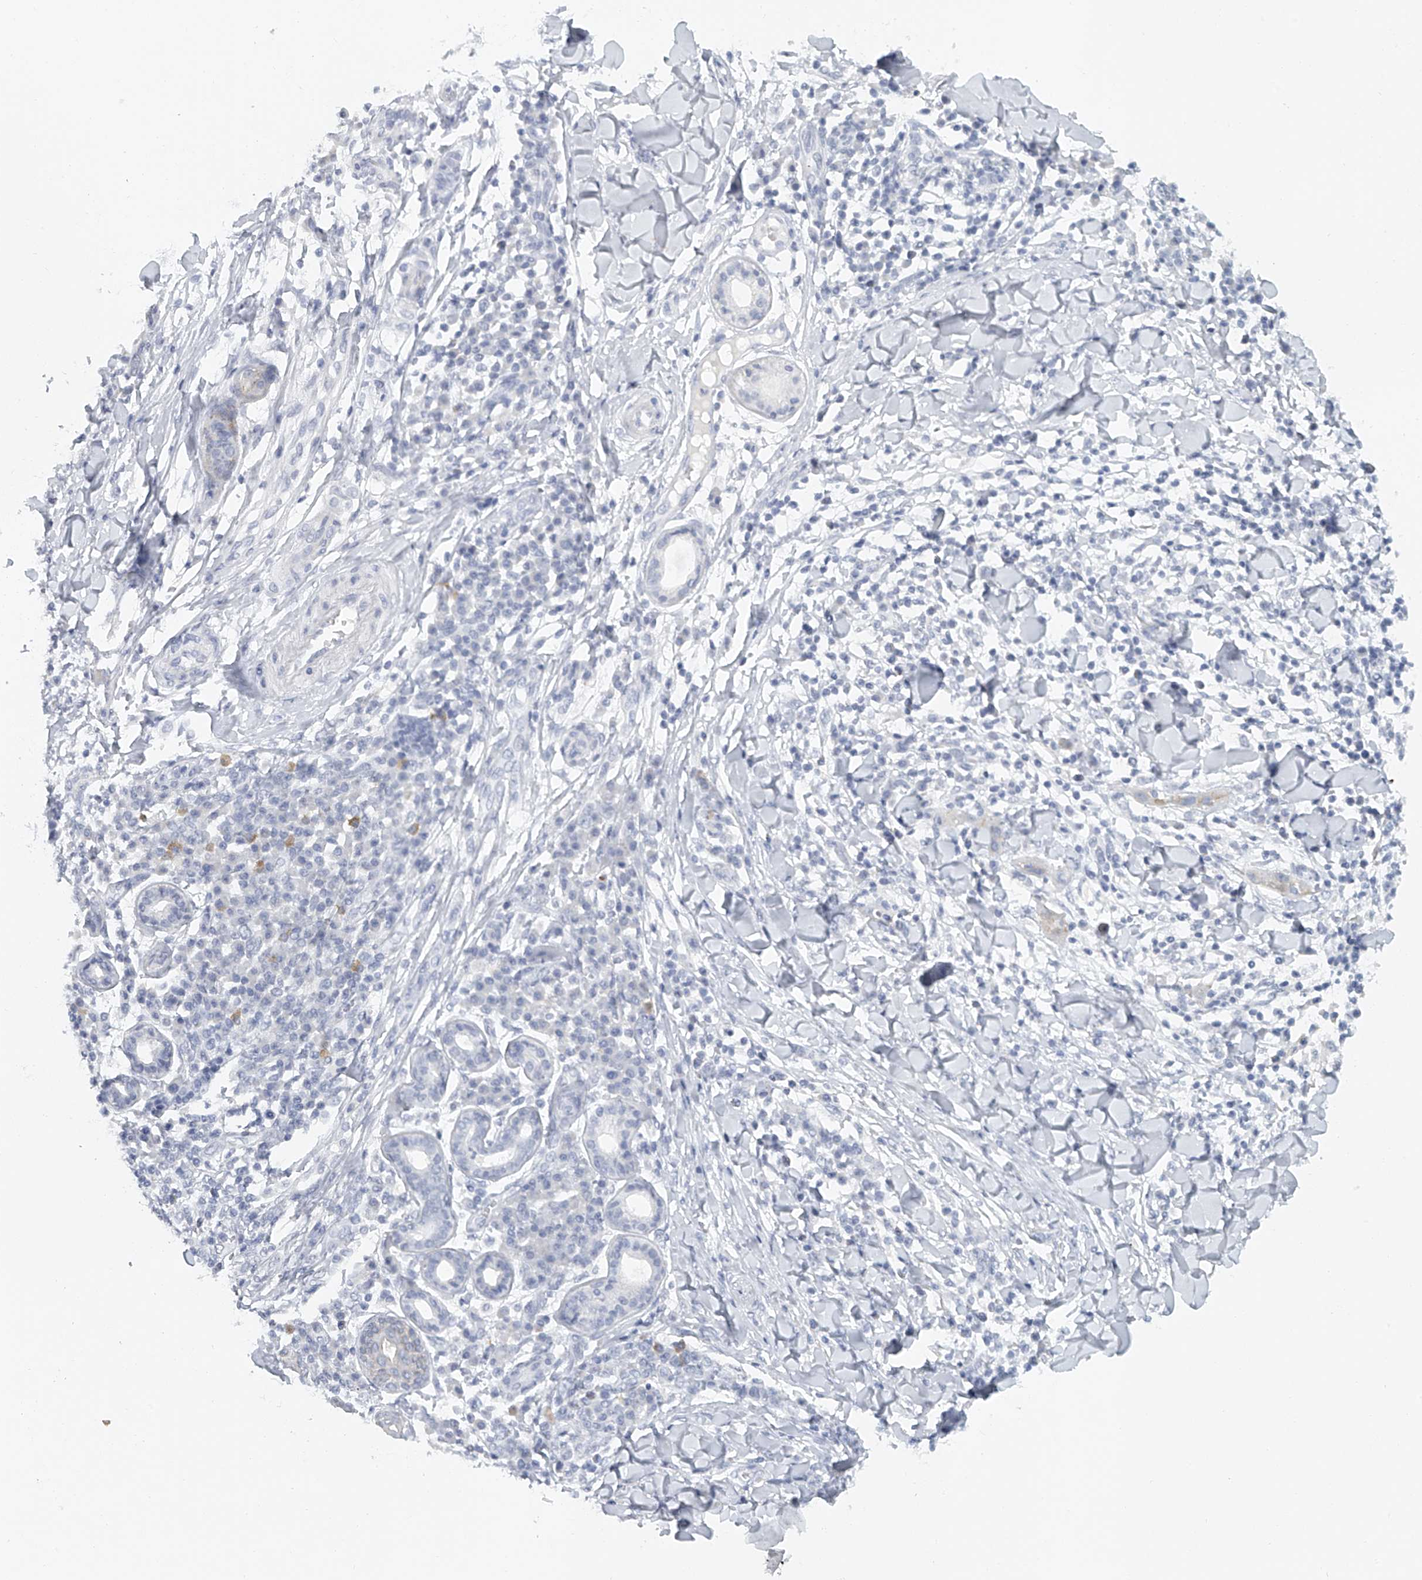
{"staining": {"intensity": "negative", "quantity": "none", "location": "none"}, "tissue": "skin cancer", "cell_type": "Tumor cells", "image_type": "cancer", "snomed": [{"axis": "morphology", "description": "Squamous cell carcinoma, NOS"}, {"axis": "topography", "description": "Skin"}], "caption": "An immunohistochemistry (IHC) photomicrograph of skin cancer (squamous cell carcinoma) is shown. There is no staining in tumor cells of skin cancer (squamous cell carcinoma).", "gene": "FAT2", "patient": {"sex": "male", "age": 24}}